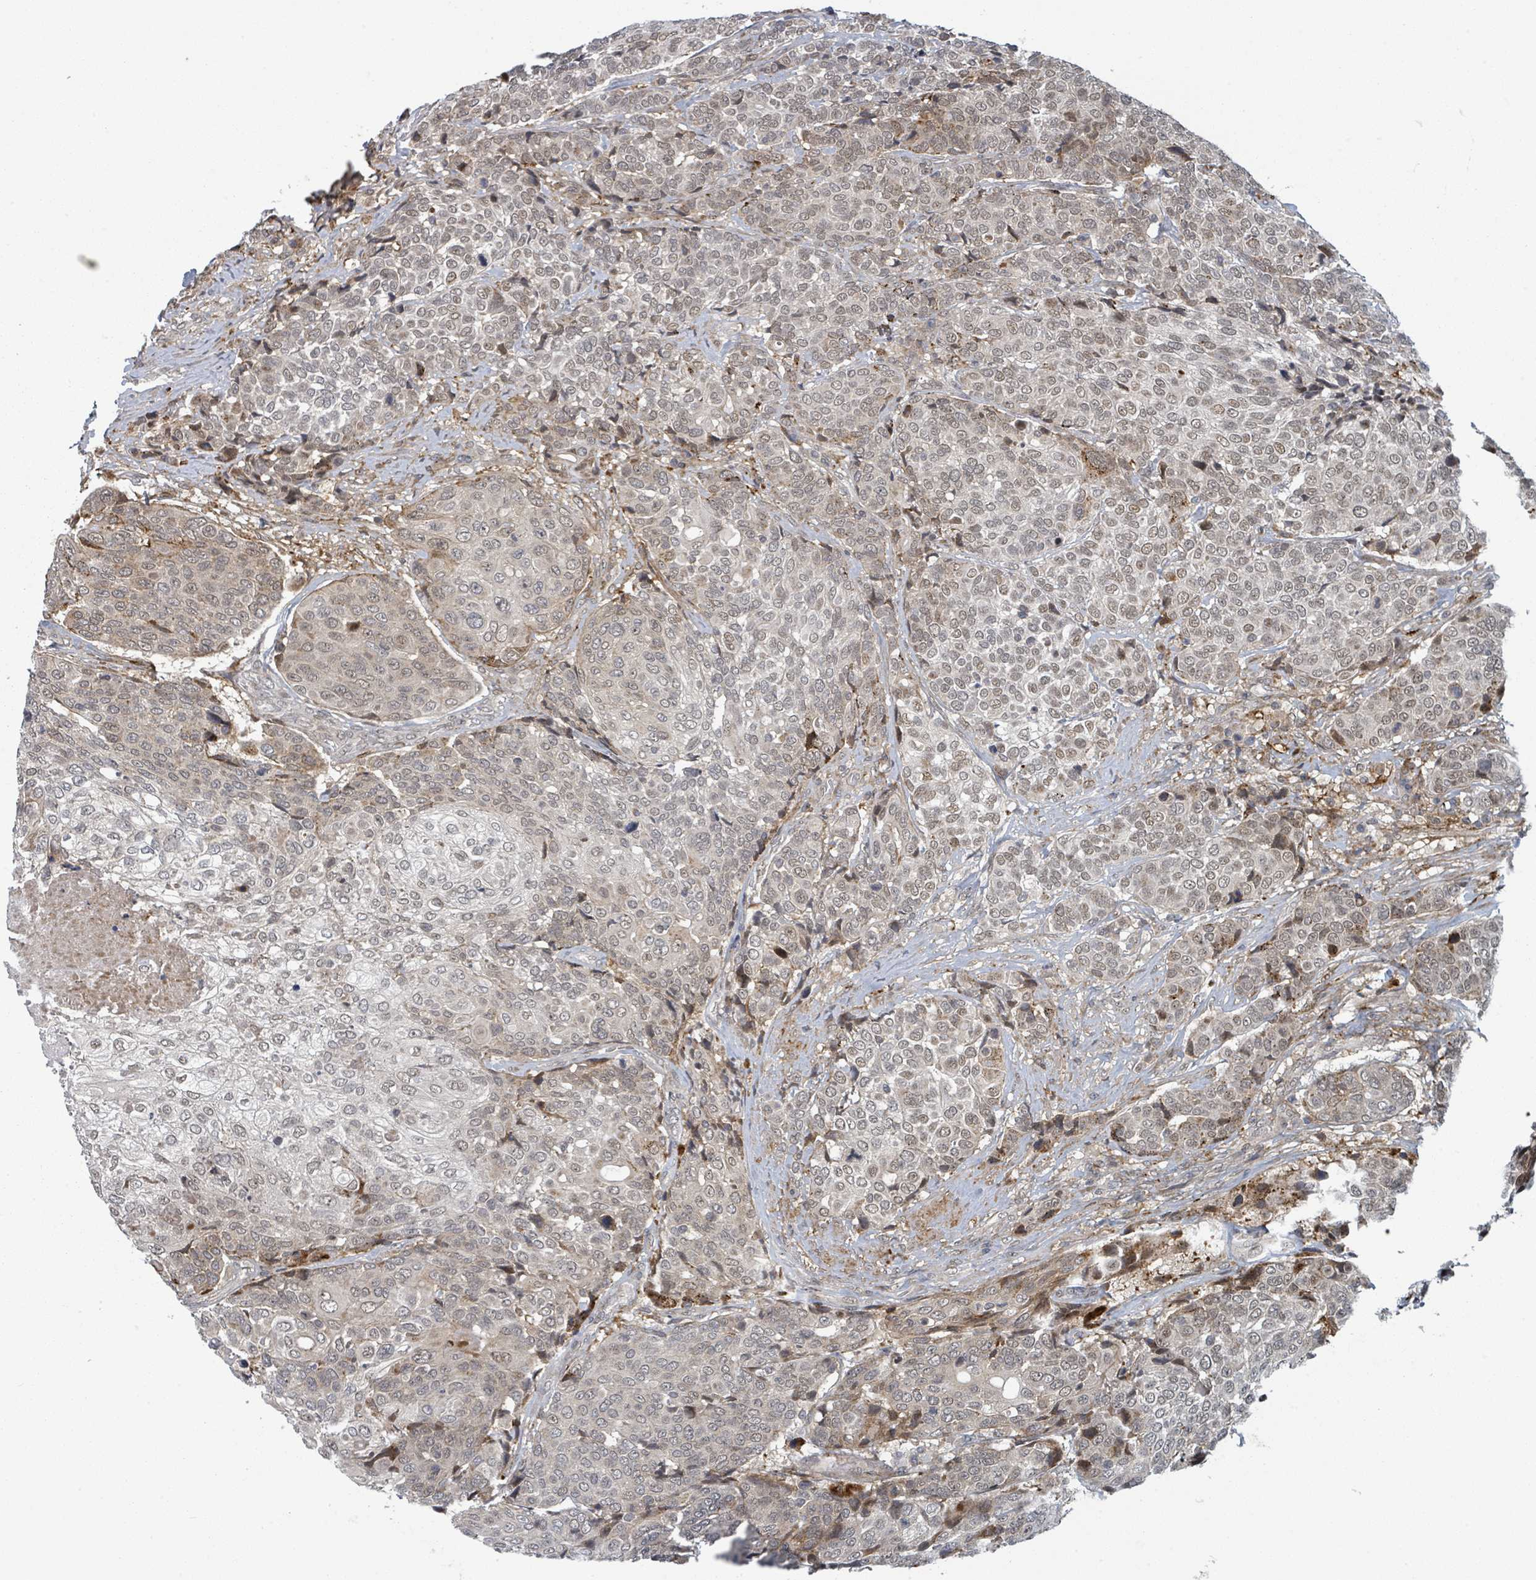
{"staining": {"intensity": "moderate", "quantity": "25%-75%", "location": "cytoplasmic/membranous,nuclear"}, "tissue": "urothelial cancer", "cell_type": "Tumor cells", "image_type": "cancer", "snomed": [{"axis": "morphology", "description": "Urothelial carcinoma, High grade"}, {"axis": "topography", "description": "Urinary bladder"}], "caption": "High-power microscopy captured an immunohistochemistry (IHC) image of urothelial cancer, revealing moderate cytoplasmic/membranous and nuclear expression in approximately 25%-75% of tumor cells. (IHC, brightfield microscopy, high magnification).", "gene": "GTF3C1", "patient": {"sex": "female", "age": 70}}